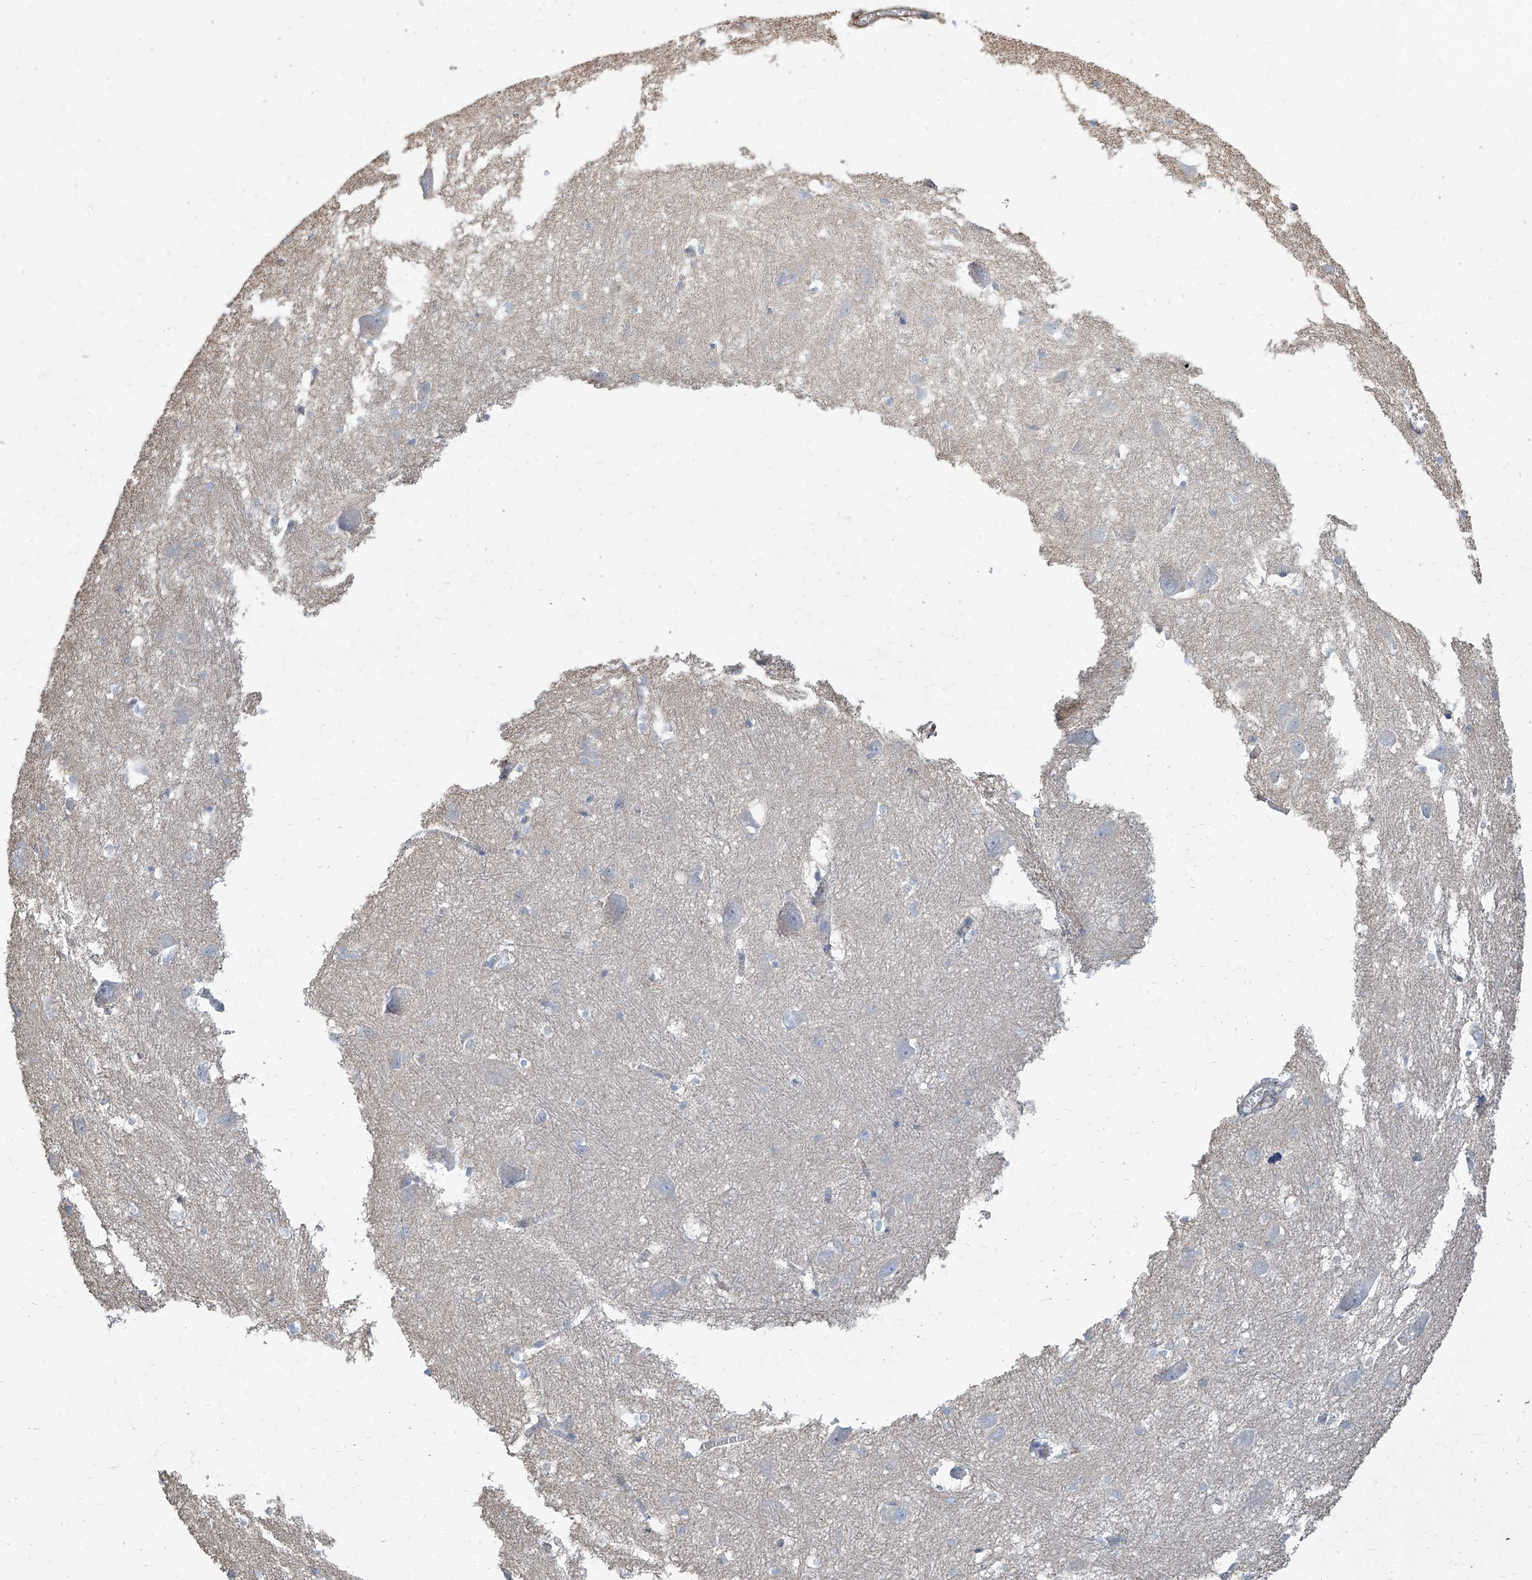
{"staining": {"intensity": "negative", "quantity": "none", "location": "none"}, "tissue": "caudate", "cell_type": "Glial cells", "image_type": "normal", "snomed": [{"axis": "morphology", "description": "Normal tissue, NOS"}, {"axis": "topography", "description": "Lateral ventricle wall"}], "caption": "An immunohistochemistry histopathology image of benign caudate is shown. There is no staining in glial cells of caudate. (Brightfield microscopy of DAB immunohistochemistry (IHC) at high magnification).", "gene": "TXLNB", "patient": {"sex": "male", "age": 37}}